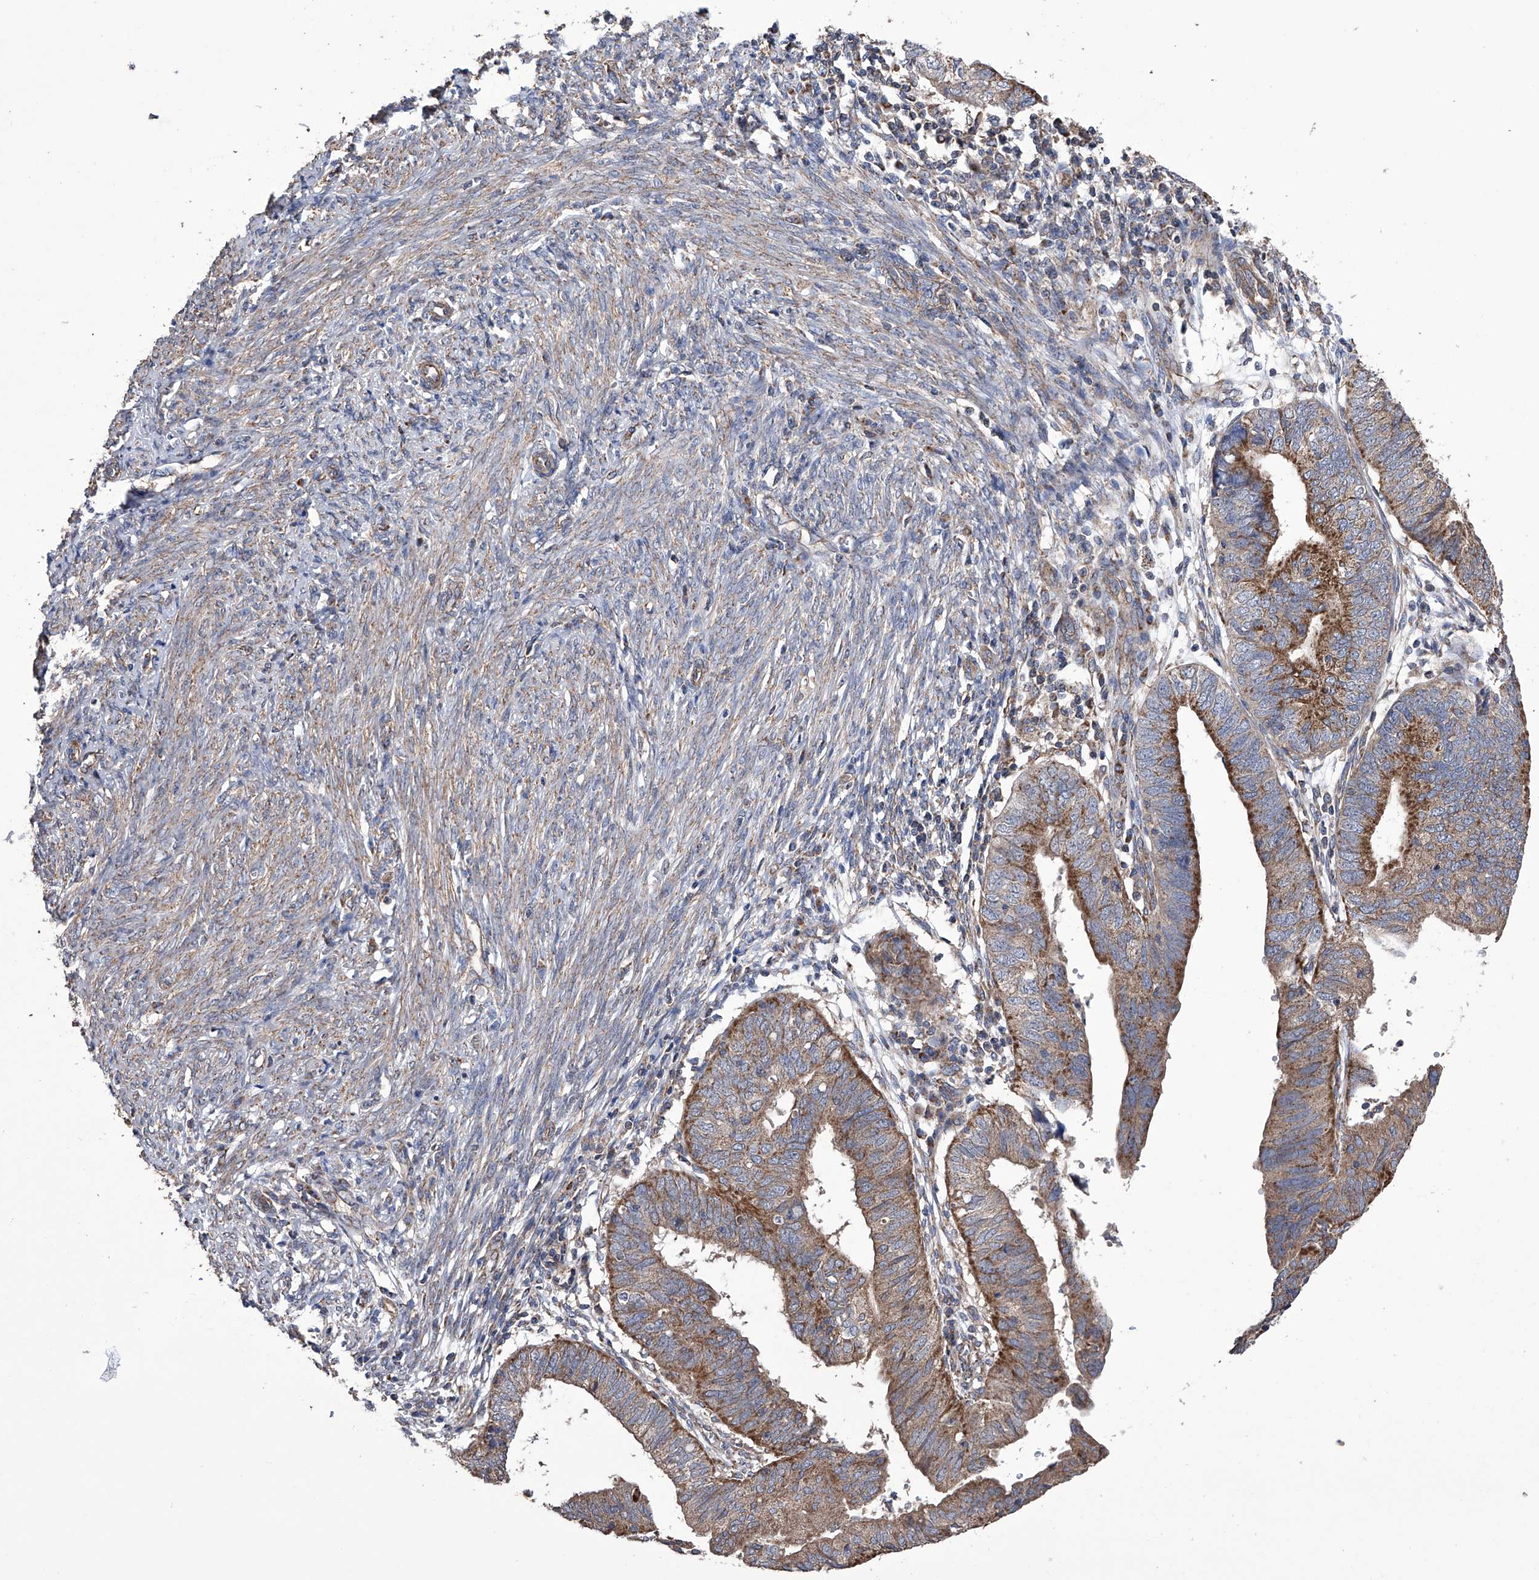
{"staining": {"intensity": "moderate", "quantity": ">75%", "location": "cytoplasmic/membranous"}, "tissue": "endometrial cancer", "cell_type": "Tumor cells", "image_type": "cancer", "snomed": [{"axis": "morphology", "description": "Adenocarcinoma, NOS"}, {"axis": "topography", "description": "Uterus"}], "caption": "Protein analysis of endometrial cancer tissue demonstrates moderate cytoplasmic/membranous expression in approximately >75% of tumor cells.", "gene": "EFCAB2", "patient": {"sex": "female", "age": 77}}